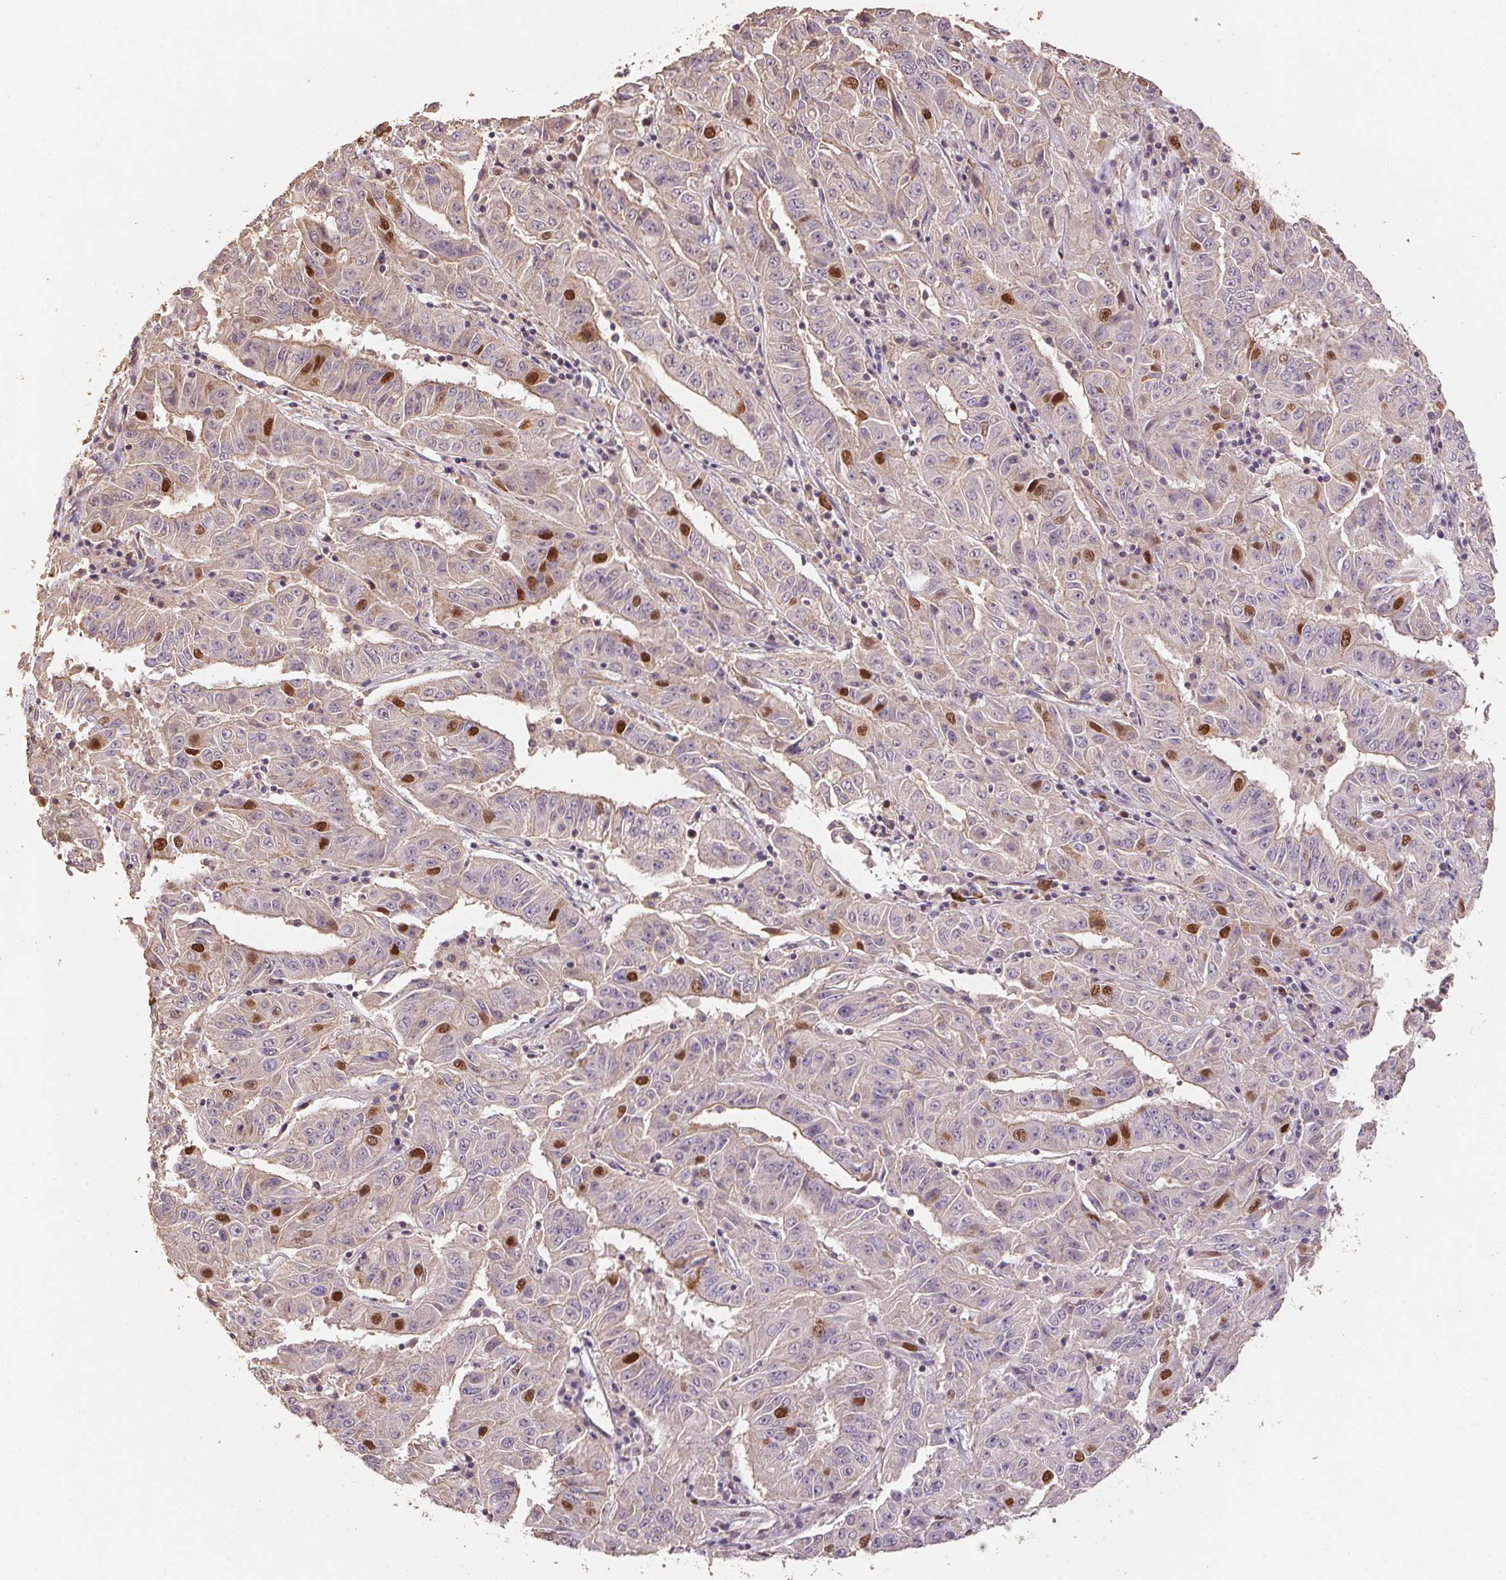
{"staining": {"intensity": "strong", "quantity": "<25%", "location": "nuclear"}, "tissue": "pancreatic cancer", "cell_type": "Tumor cells", "image_type": "cancer", "snomed": [{"axis": "morphology", "description": "Adenocarcinoma, NOS"}, {"axis": "topography", "description": "Pancreas"}], "caption": "A high-resolution histopathology image shows immunohistochemistry (IHC) staining of pancreatic adenocarcinoma, which reveals strong nuclear staining in about <25% of tumor cells.", "gene": "CENPF", "patient": {"sex": "male", "age": 63}}